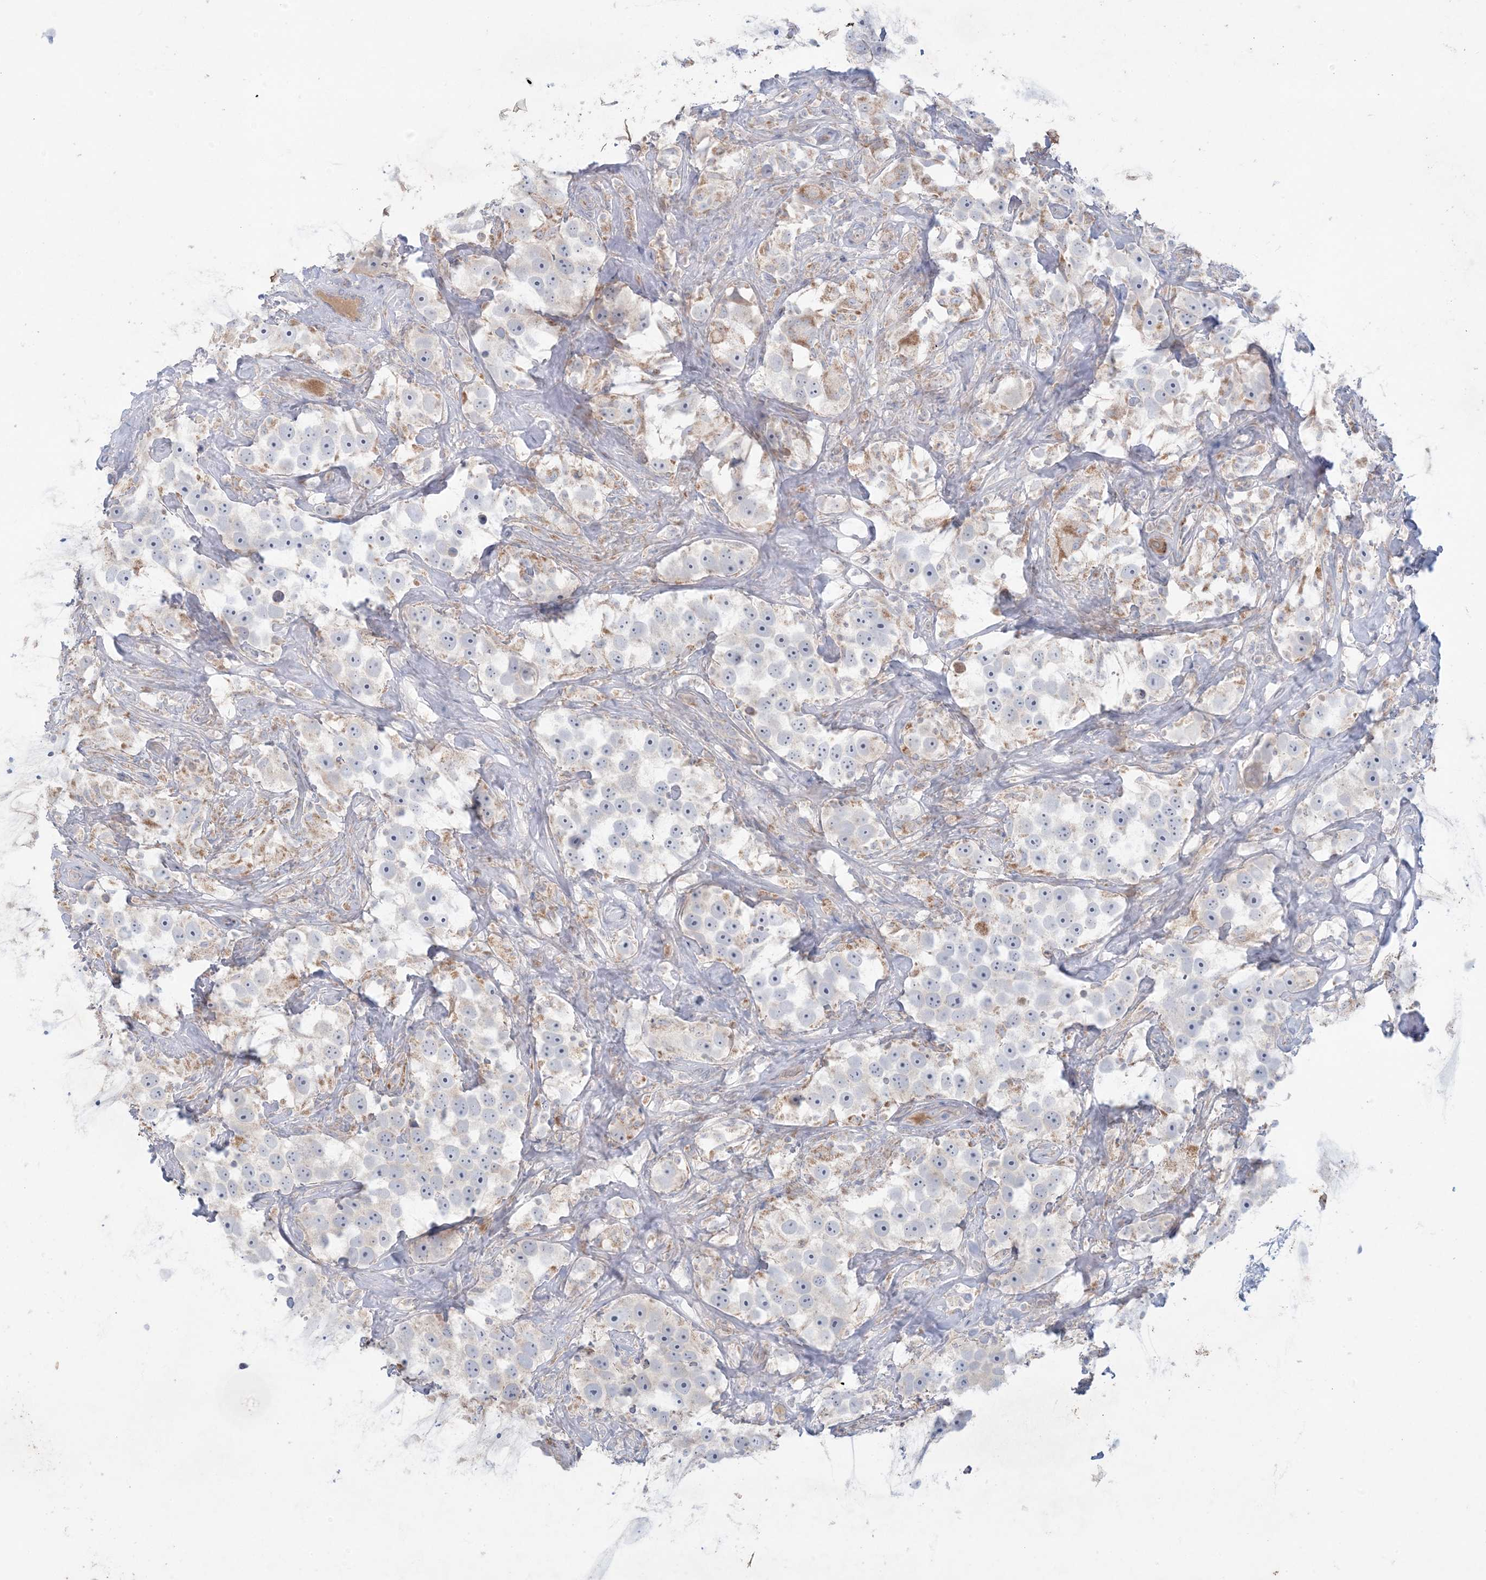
{"staining": {"intensity": "negative", "quantity": "none", "location": "none"}, "tissue": "testis cancer", "cell_type": "Tumor cells", "image_type": "cancer", "snomed": [{"axis": "morphology", "description": "Seminoma, NOS"}, {"axis": "topography", "description": "Testis"}], "caption": "Testis cancer stained for a protein using immunohistochemistry displays no staining tumor cells.", "gene": "KCTD6", "patient": {"sex": "male", "age": 49}}